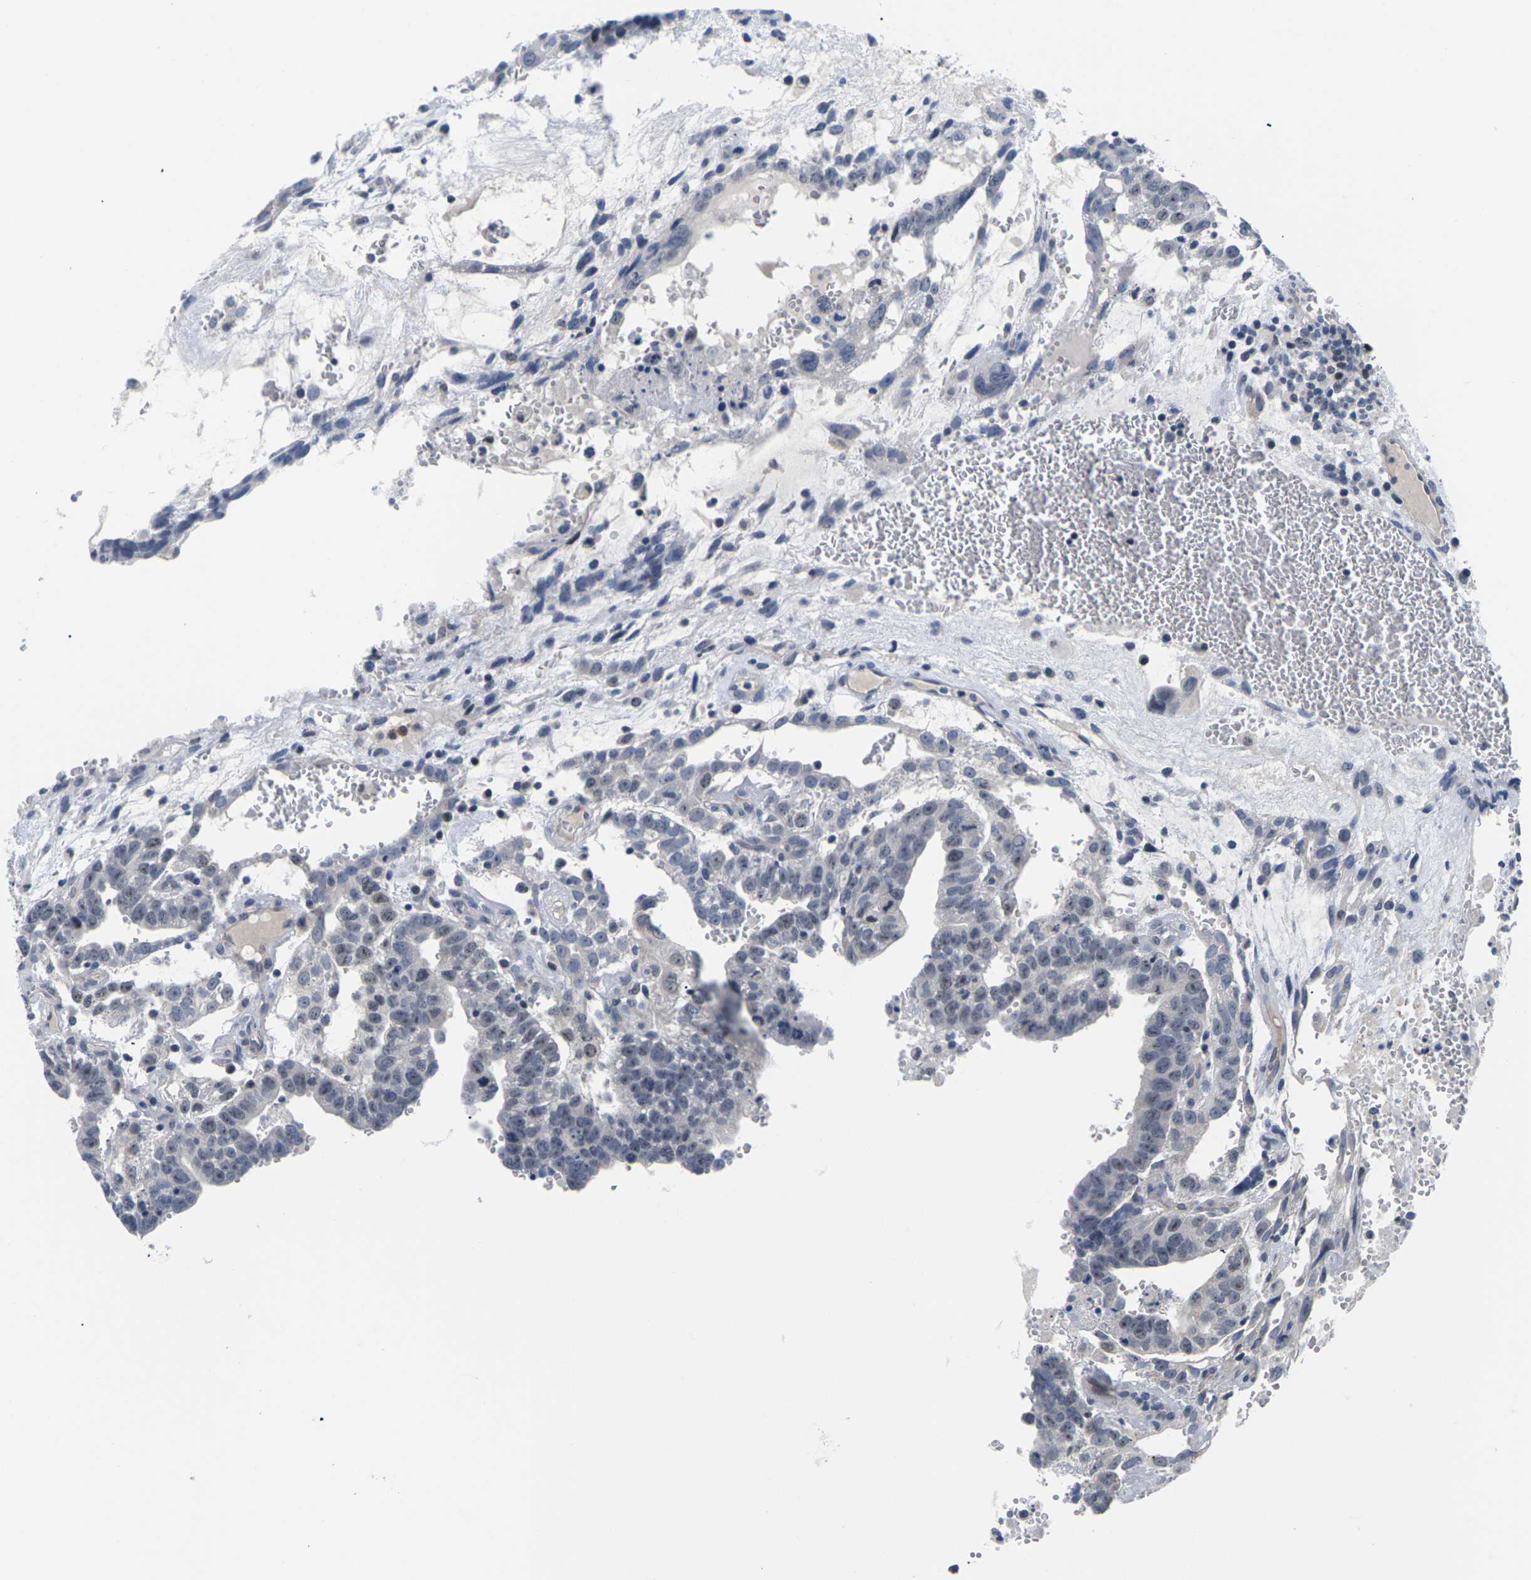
{"staining": {"intensity": "negative", "quantity": "none", "location": "none"}, "tissue": "testis cancer", "cell_type": "Tumor cells", "image_type": "cancer", "snomed": [{"axis": "morphology", "description": "Seminoma, NOS"}, {"axis": "morphology", "description": "Carcinoma, Embryonal, NOS"}, {"axis": "topography", "description": "Testis"}], "caption": "A micrograph of seminoma (testis) stained for a protein demonstrates no brown staining in tumor cells. (IHC, brightfield microscopy, high magnification).", "gene": "ST6GAL2", "patient": {"sex": "male", "age": 52}}